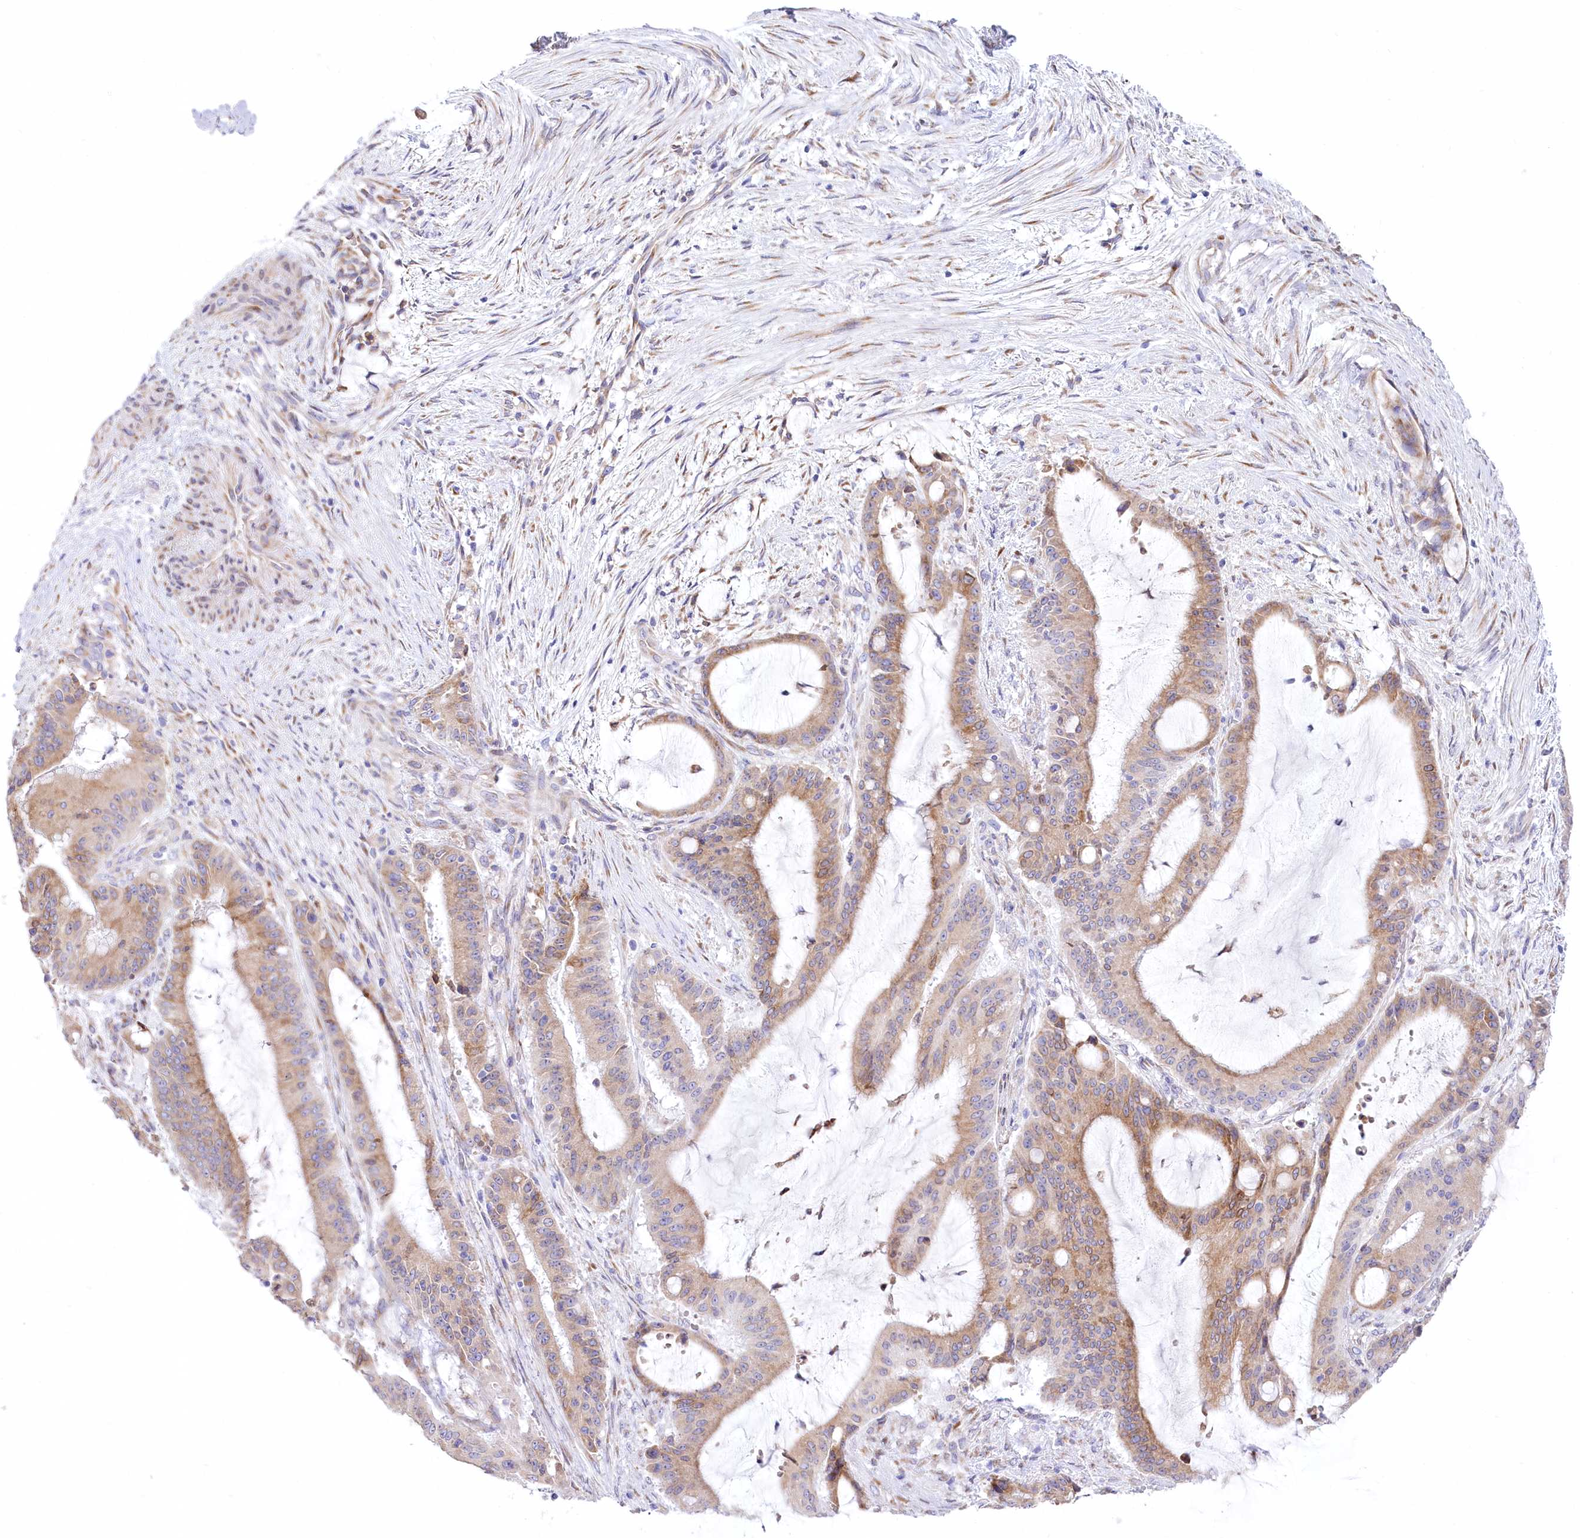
{"staining": {"intensity": "moderate", "quantity": ">75%", "location": "cytoplasmic/membranous"}, "tissue": "liver cancer", "cell_type": "Tumor cells", "image_type": "cancer", "snomed": [{"axis": "morphology", "description": "Normal tissue, NOS"}, {"axis": "morphology", "description": "Cholangiocarcinoma"}, {"axis": "topography", "description": "Liver"}, {"axis": "topography", "description": "Peripheral nerve tissue"}], "caption": "Immunohistochemistry (IHC) histopathology image of cholangiocarcinoma (liver) stained for a protein (brown), which shows medium levels of moderate cytoplasmic/membranous expression in approximately >75% of tumor cells.", "gene": "STT3B", "patient": {"sex": "female", "age": 73}}